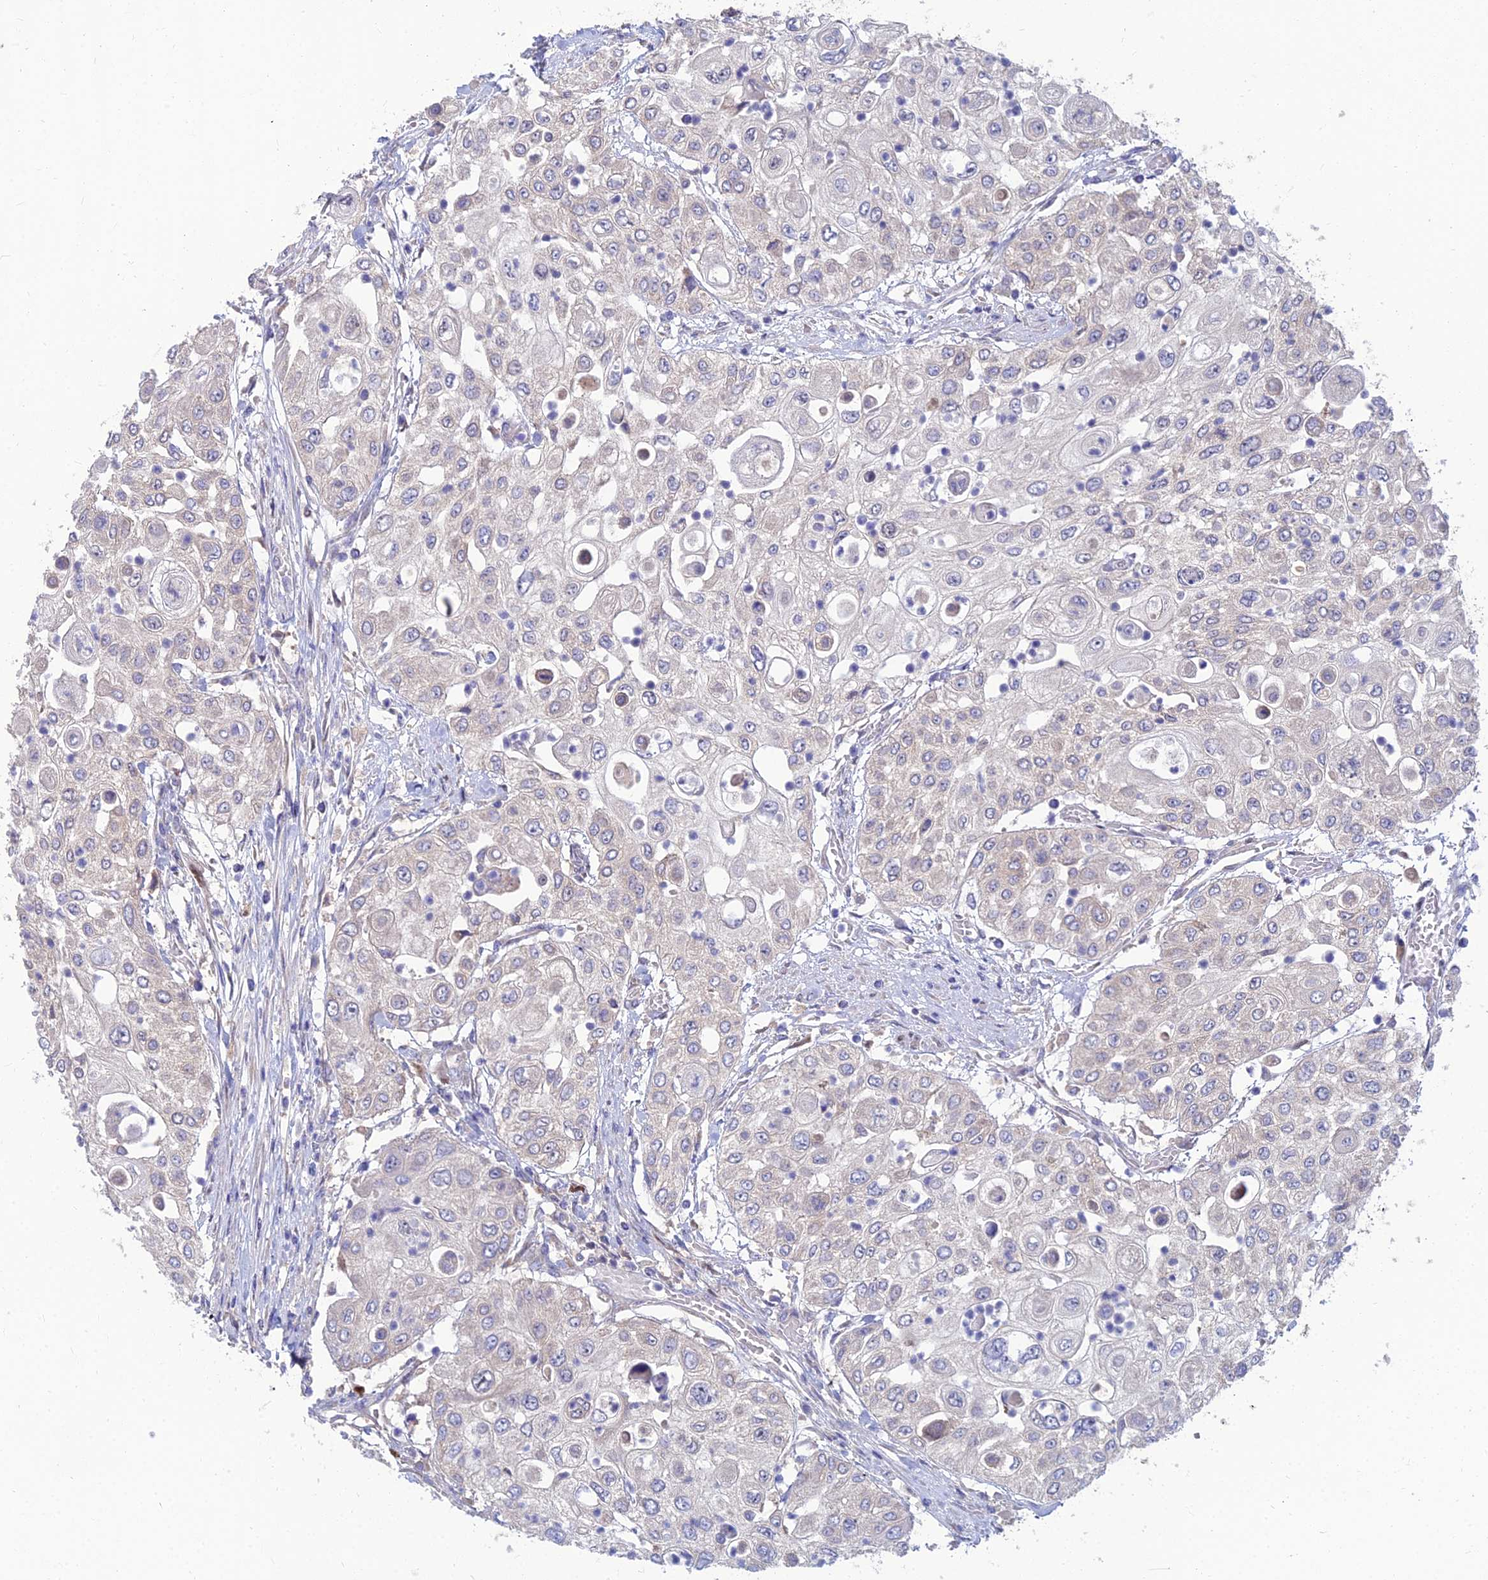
{"staining": {"intensity": "negative", "quantity": "none", "location": "none"}, "tissue": "urothelial cancer", "cell_type": "Tumor cells", "image_type": "cancer", "snomed": [{"axis": "morphology", "description": "Urothelial carcinoma, High grade"}, {"axis": "topography", "description": "Urinary bladder"}], "caption": "Immunohistochemistry (IHC) image of neoplastic tissue: urothelial cancer stained with DAB demonstrates no significant protein positivity in tumor cells.", "gene": "DNPEP", "patient": {"sex": "female", "age": 79}}